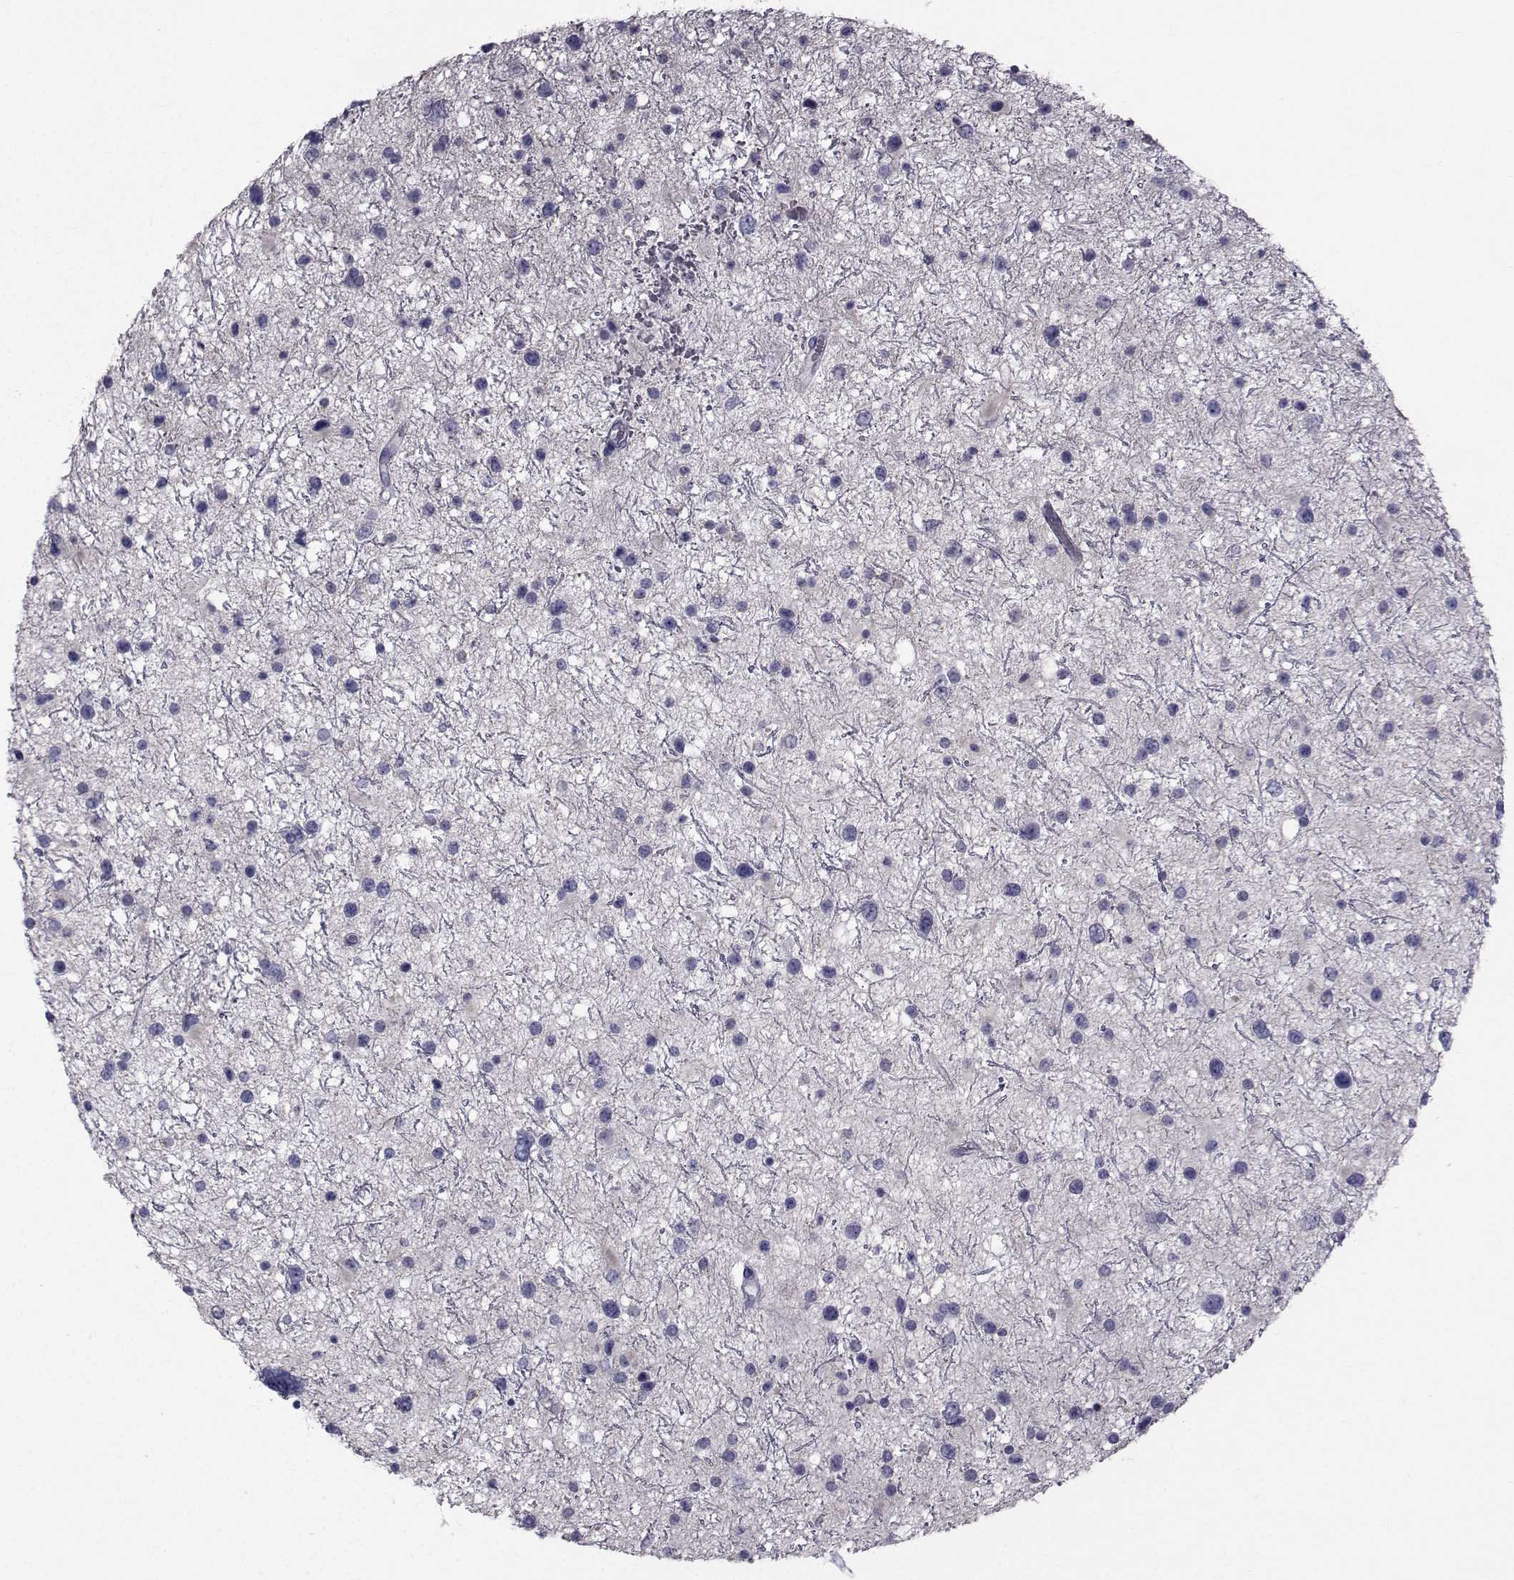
{"staining": {"intensity": "negative", "quantity": "none", "location": "none"}, "tissue": "glioma", "cell_type": "Tumor cells", "image_type": "cancer", "snomed": [{"axis": "morphology", "description": "Glioma, malignant, Low grade"}, {"axis": "topography", "description": "Brain"}], "caption": "Immunohistochemistry (IHC) micrograph of malignant glioma (low-grade) stained for a protein (brown), which exhibits no positivity in tumor cells.", "gene": "FDXR", "patient": {"sex": "female", "age": 32}}